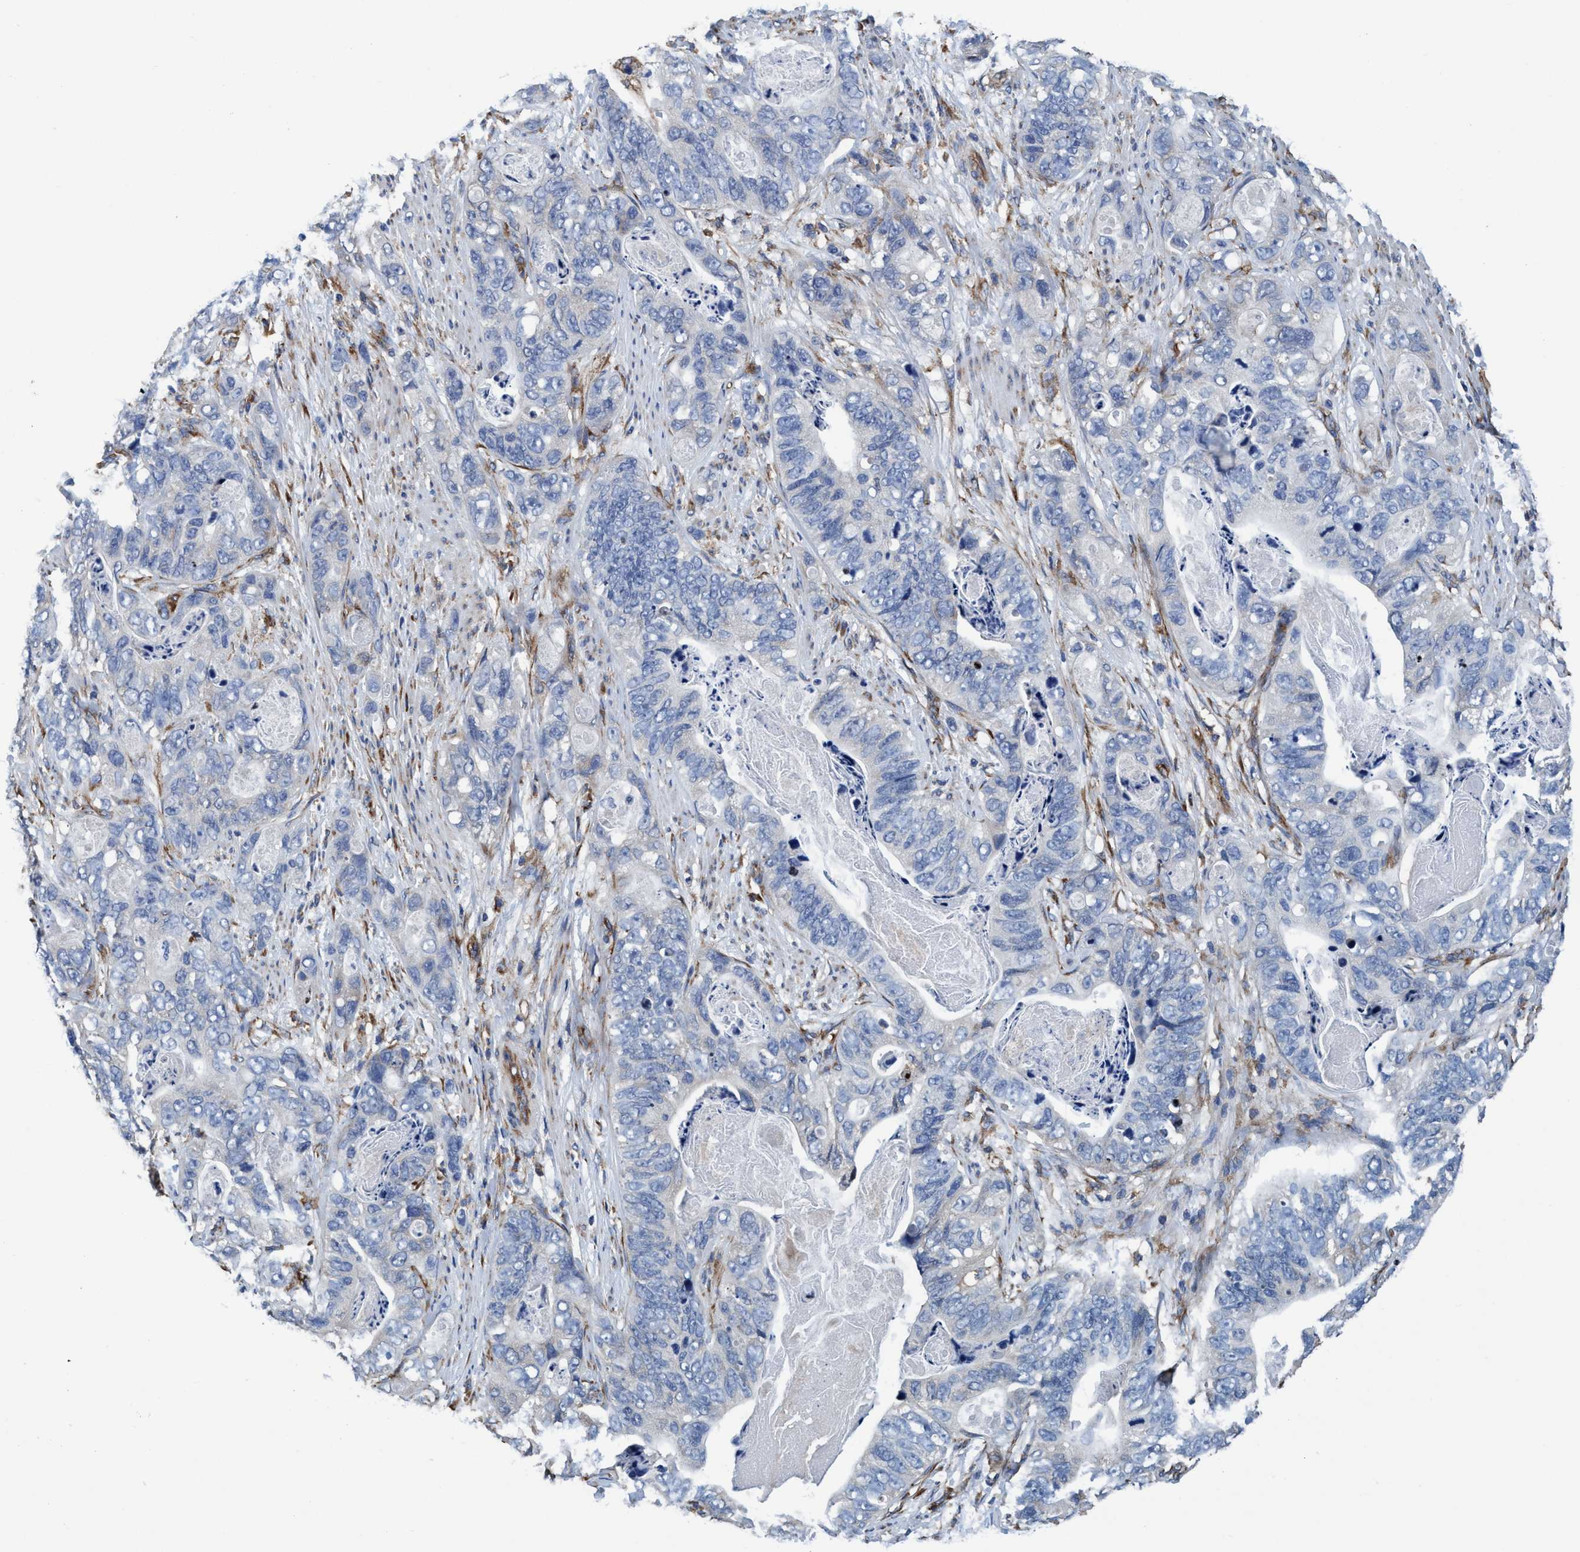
{"staining": {"intensity": "negative", "quantity": "none", "location": "none"}, "tissue": "stomach cancer", "cell_type": "Tumor cells", "image_type": "cancer", "snomed": [{"axis": "morphology", "description": "Adenocarcinoma, NOS"}, {"axis": "topography", "description": "Stomach"}], "caption": "This histopathology image is of stomach cancer stained with immunohistochemistry (IHC) to label a protein in brown with the nuclei are counter-stained blue. There is no expression in tumor cells.", "gene": "ENDOG", "patient": {"sex": "female", "age": 89}}